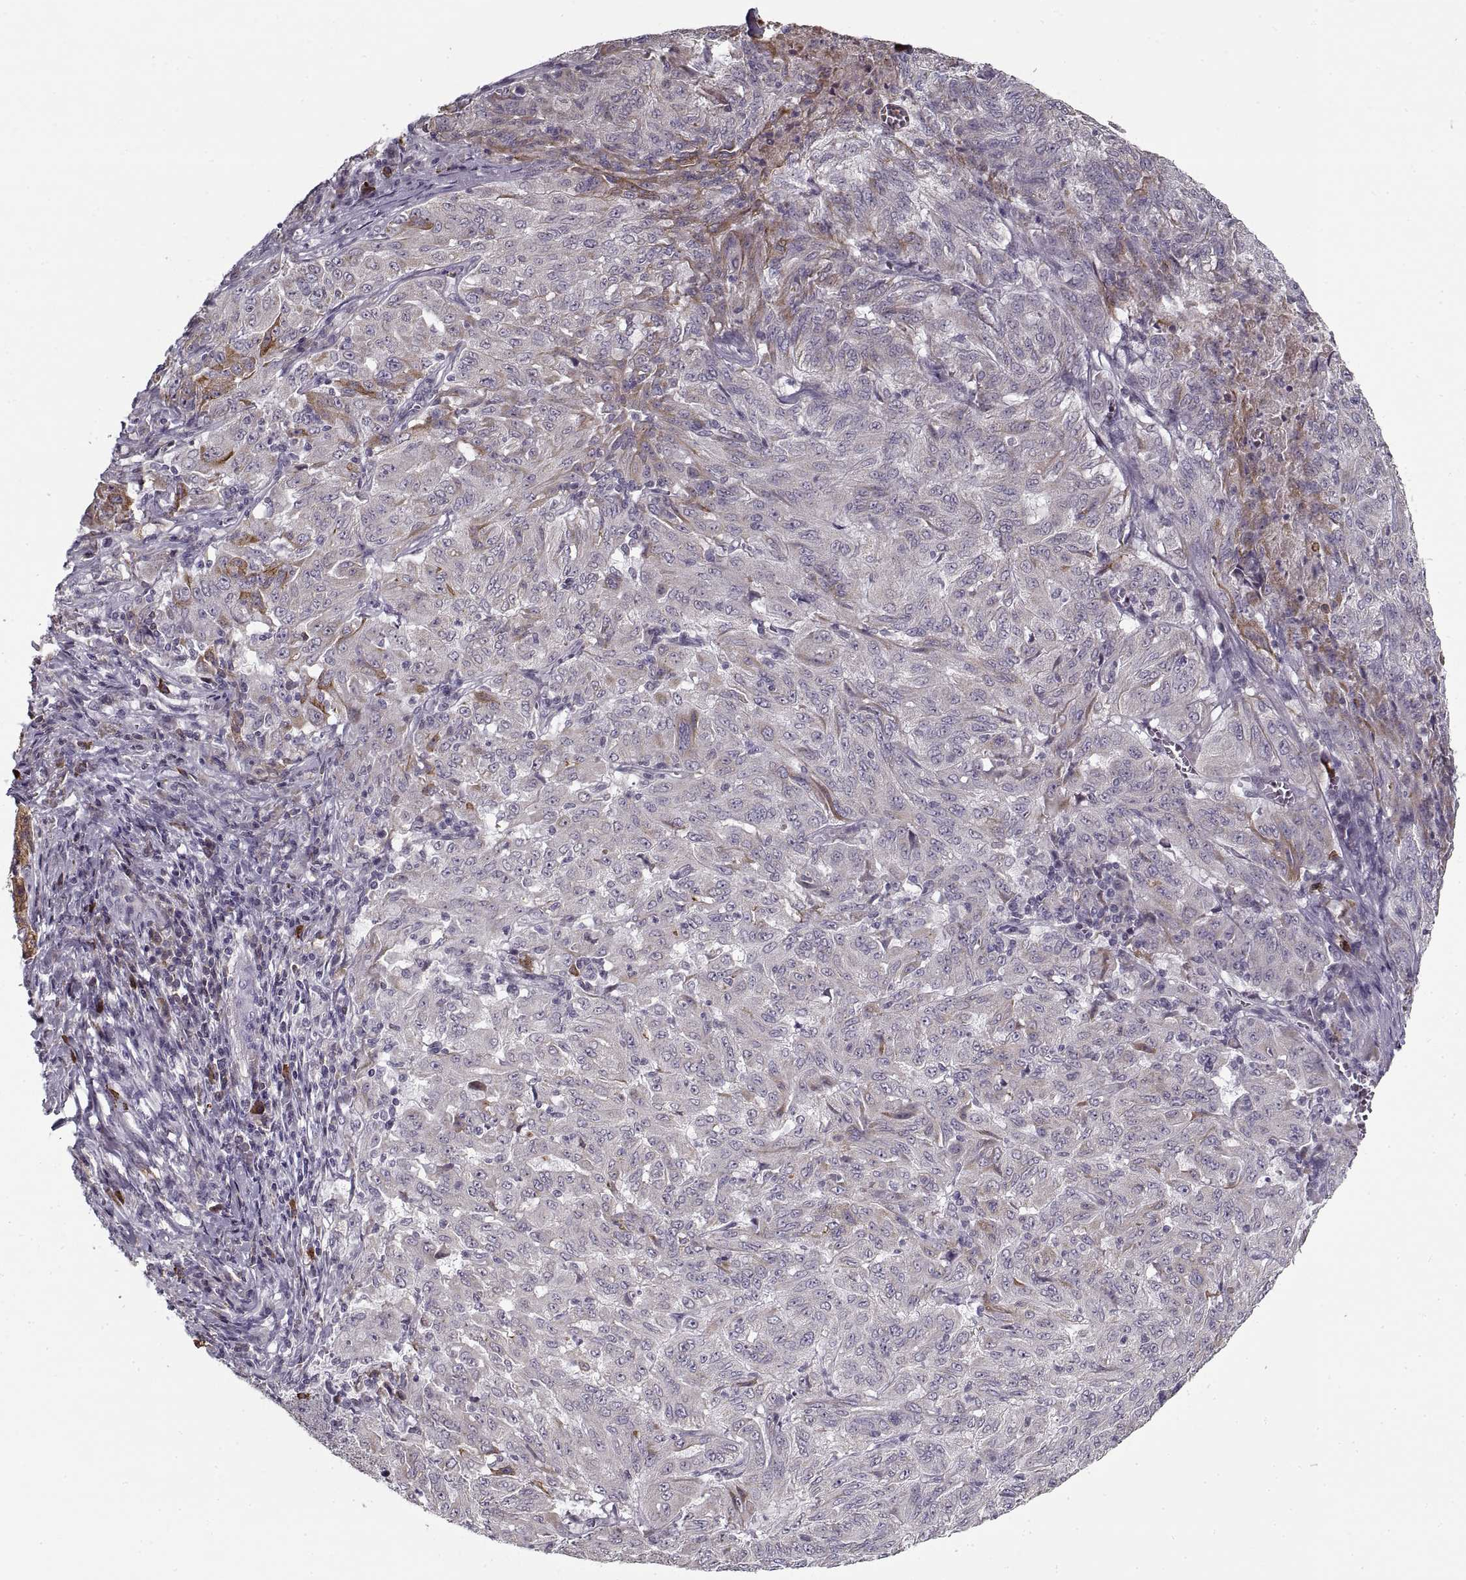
{"staining": {"intensity": "moderate", "quantity": "<25%", "location": "cytoplasmic/membranous"}, "tissue": "pancreatic cancer", "cell_type": "Tumor cells", "image_type": "cancer", "snomed": [{"axis": "morphology", "description": "Adenocarcinoma, NOS"}, {"axis": "topography", "description": "Pancreas"}], "caption": "Approximately <25% of tumor cells in human adenocarcinoma (pancreatic) reveal moderate cytoplasmic/membranous protein expression as visualized by brown immunohistochemical staining.", "gene": "GAD2", "patient": {"sex": "male", "age": 63}}